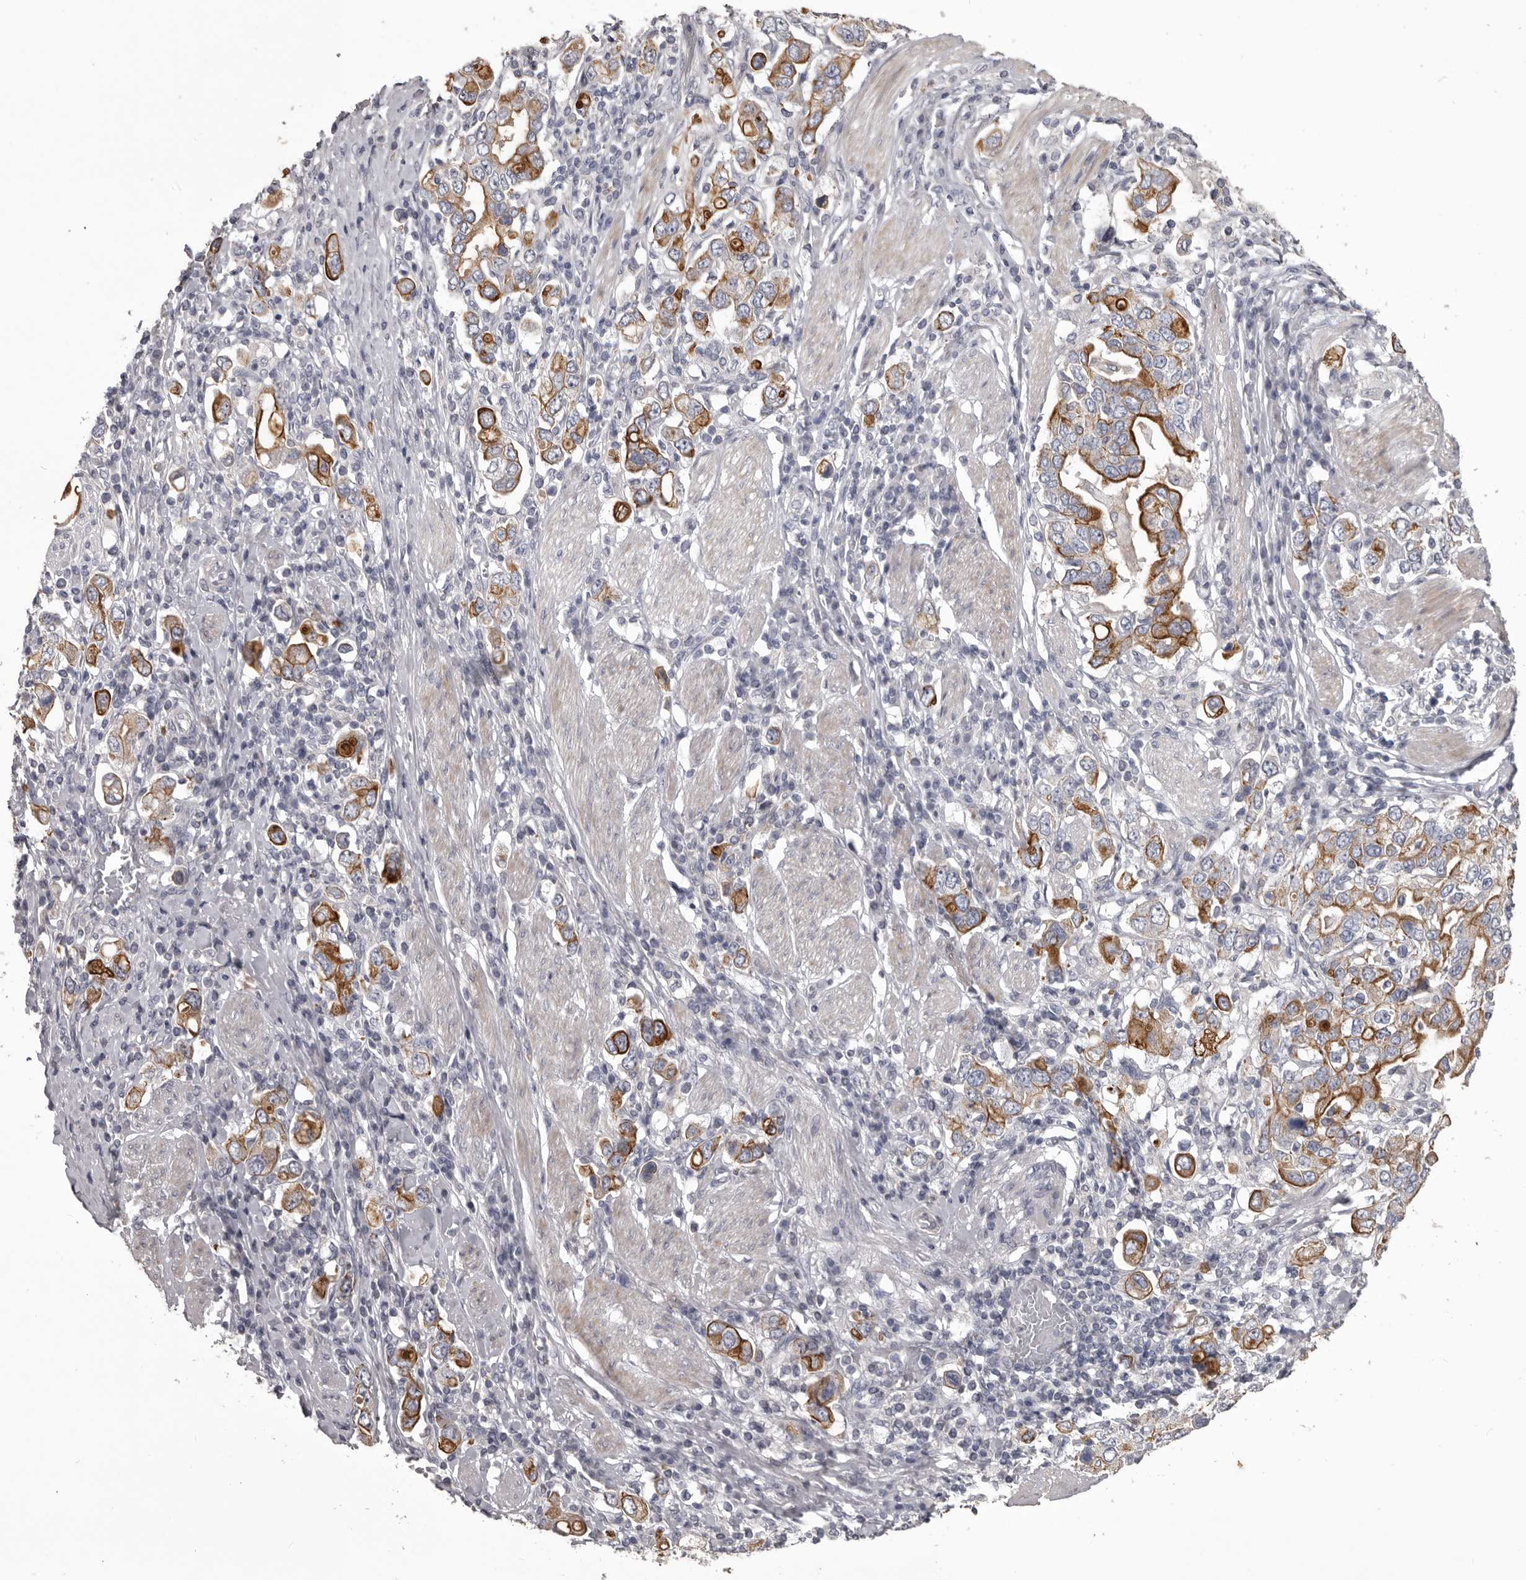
{"staining": {"intensity": "strong", "quantity": ">75%", "location": "cytoplasmic/membranous"}, "tissue": "stomach cancer", "cell_type": "Tumor cells", "image_type": "cancer", "snomed": [{"axis": "morphology", "description": "Adenocarcinoma, NOS"}, {"axis": "topography", "description": "Stomach, upper"}], "caption": "This photomicrograph reveals stomach adenocarcinoma stained with immunohistochemistry (IHC) to label a protein in brown. The cytoplasmic/membranous of tumor cells show strong positivity for the protein. Nuclei are counter-stained blue.", "gene": "LPAR6", "patient": {"sex": "male", "age": 62}}